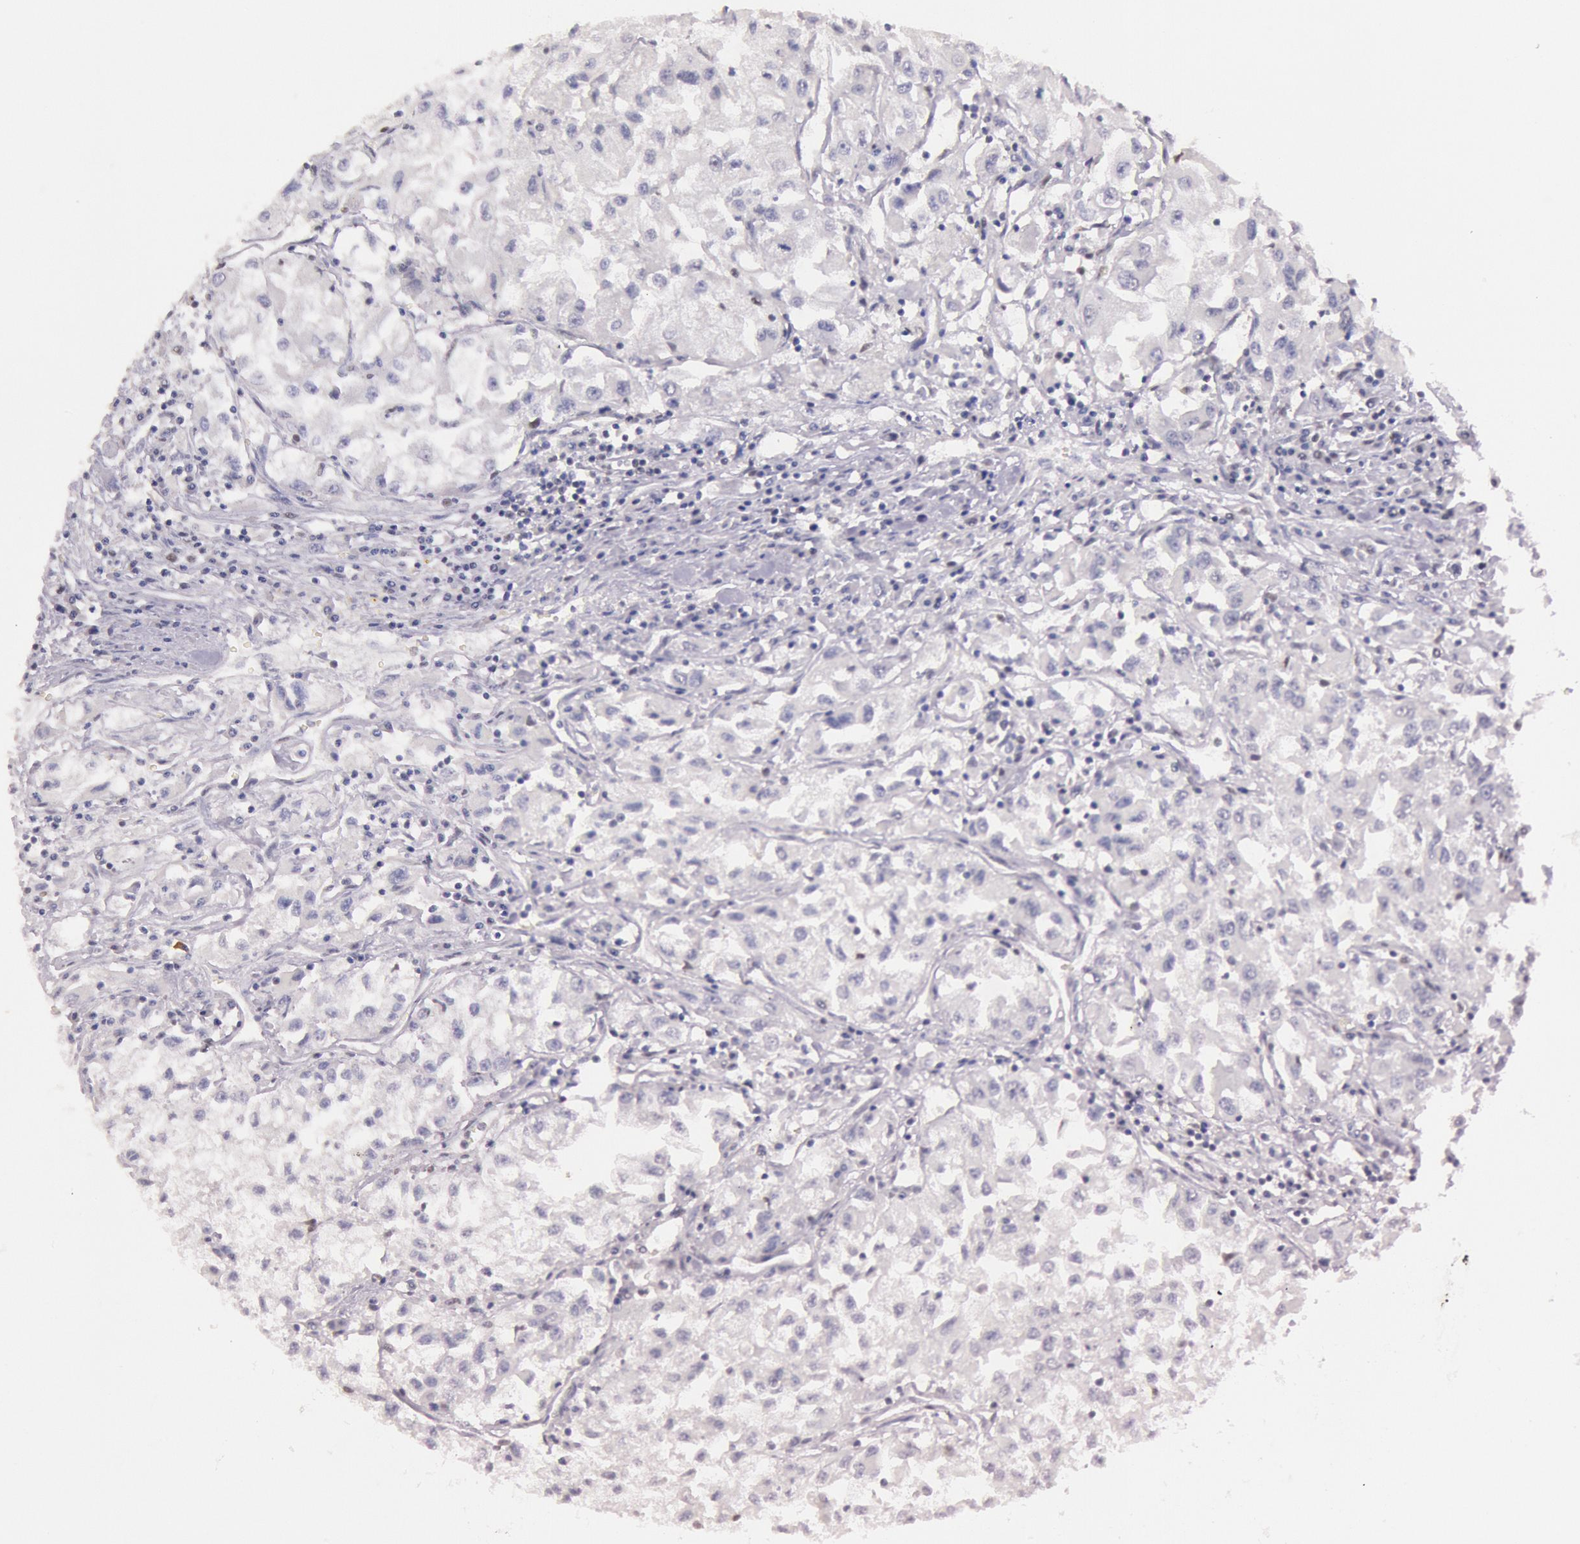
{"staining": {"intensity": "negative", "quantity": "none", "location": "none"}, "tissue": "renal cancer", "cell_type": "Tumor cells", "image_type": "cancer", "snomed": [{"axis": "morphology", "description": "Adenocarcinoma, NOS"}, {"axis": "topography", "description": "Kidney"}], "caption": "DAB immunohistochemical staining of human renal cancer (adenocarcinoma) demonstrates no significant positivity in tumor cells.", "gene": "TASL", "patient": {"sex": "male", "age": 59}}